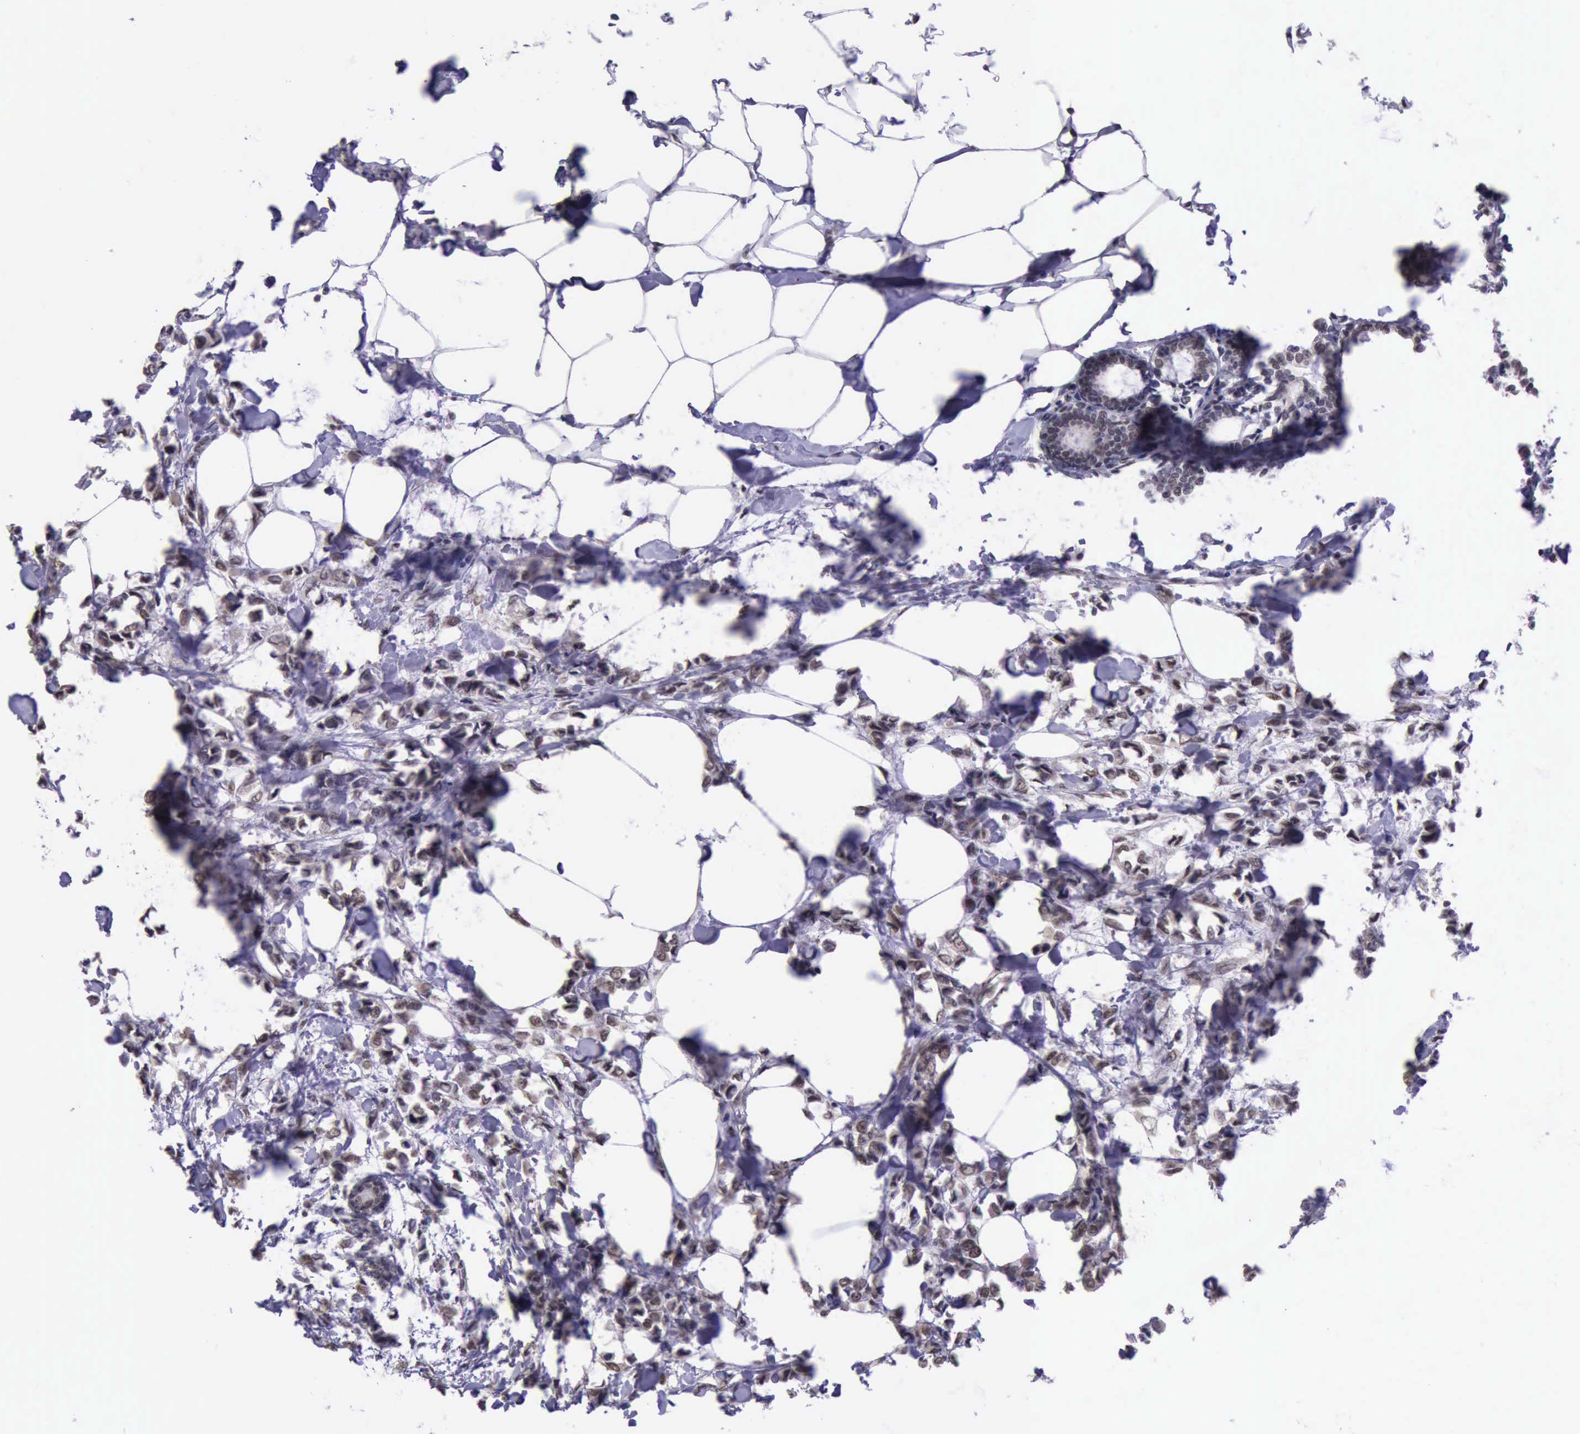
{"staining": {"intensity": "weak", "quantity": "25%-75%", "location": "nuclear"}, "tissue": "breast cancer", "cell_type": "Tumor cells", "image_type": "cancer", "snomed": [{"axis": "morphology", "description": "Lobular carcinoma"}, {"axis": "topography", "description": "Breast"}], "caption": "Protein staining of breast lobular carcinoma tissue demonstrates weak nuclear staining in approximately 25%-75% of tumor cells.", "gene": "PRPF39", "patient": {"sex": "female", "age": 51}}